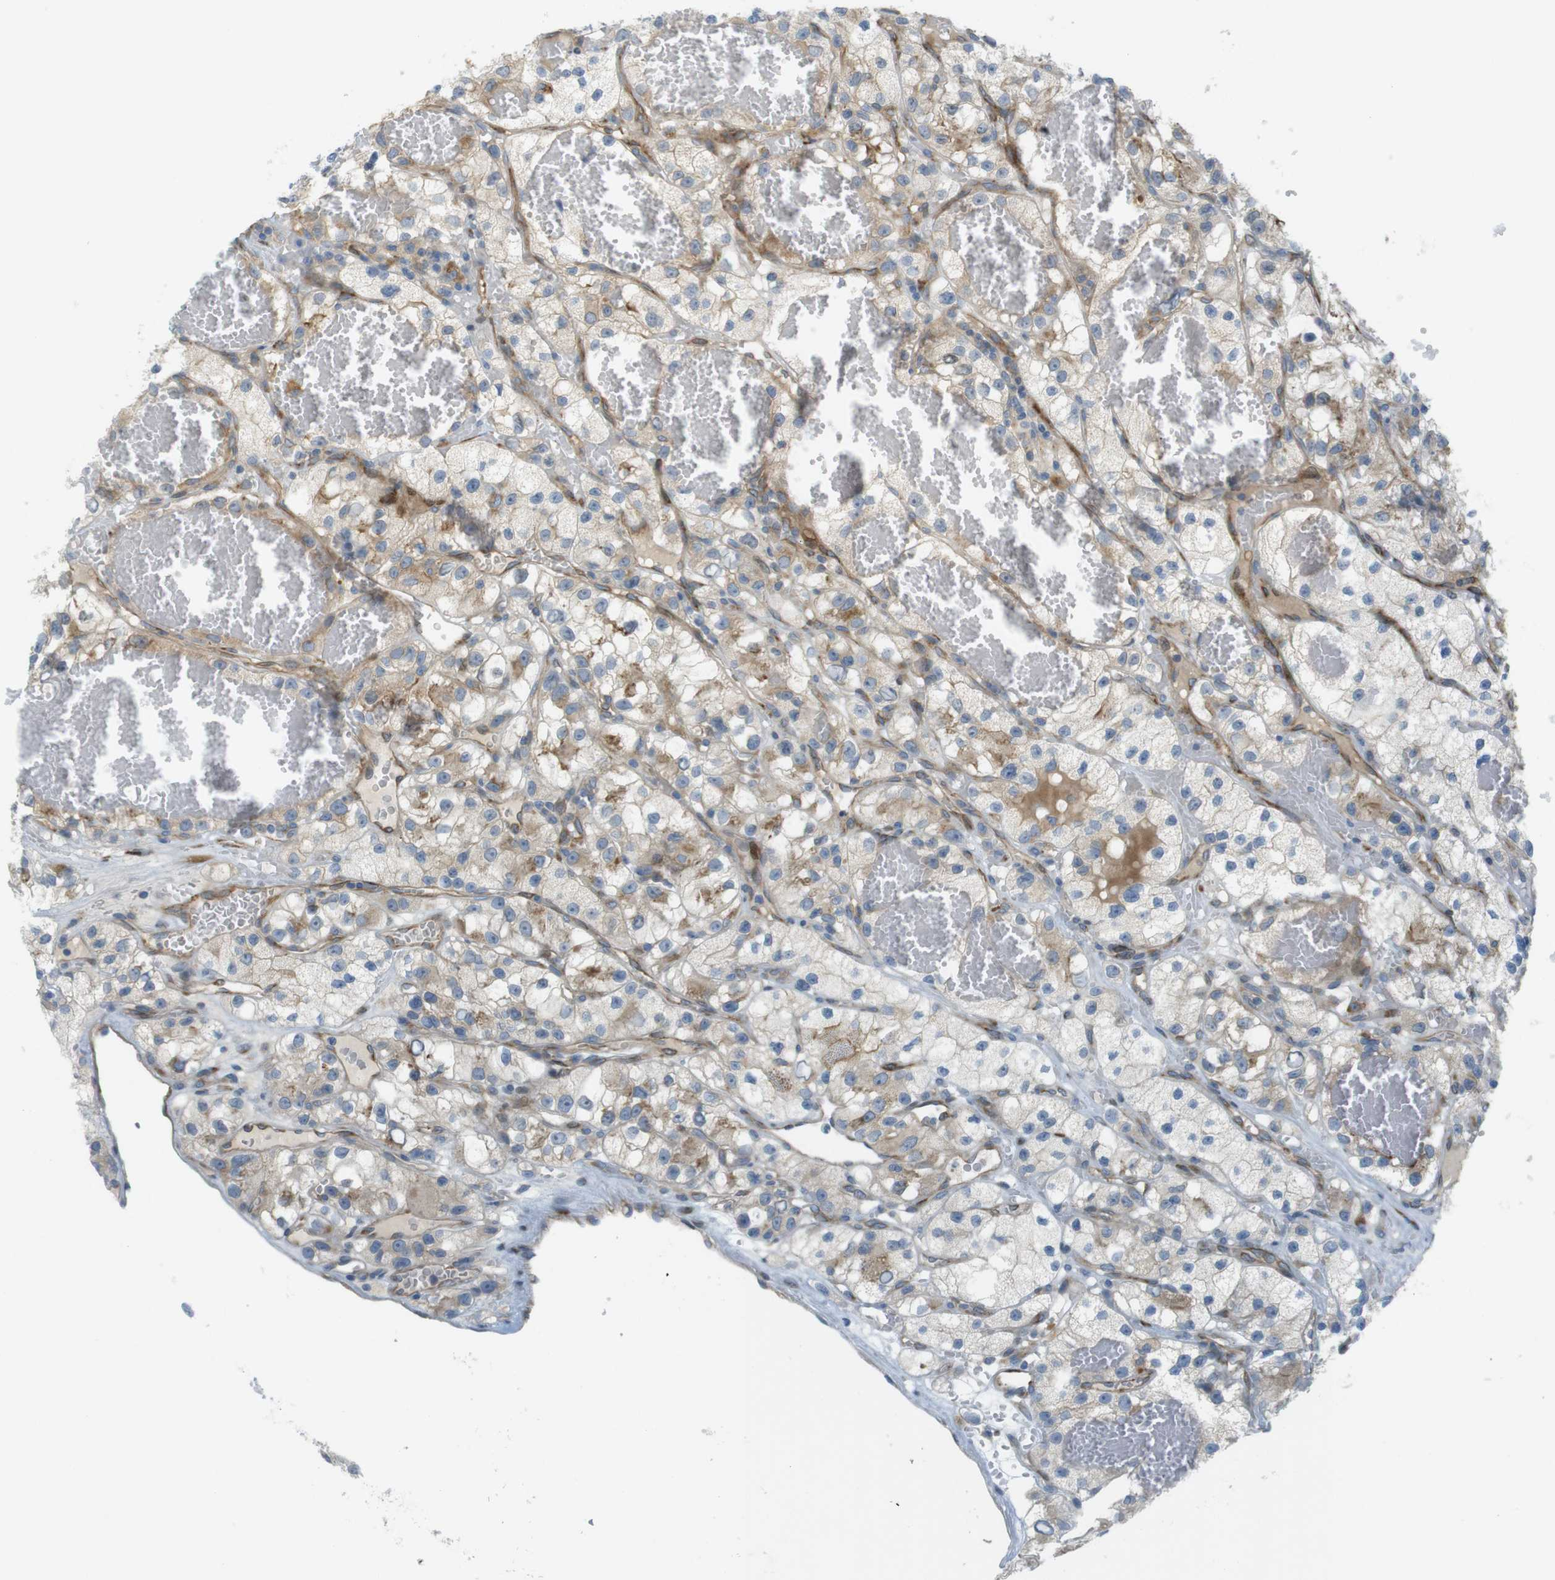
{"staining": {"intensity": "weak", "quantity": ">75%", "location": "cytoplasmic/membranous"}, "tissue": "renal cancer", "cell_type": "Tumor cells", "image_type": "cancer", "snomed": [{"axis": "morphology", "description": "Adenocarcinoma, NOS"}, {"axis": "topography", "description": "Kidney"}], "caption": "An image showing weak cytoplasmic/membranous positivity in about >75% of tumor cells in renal cancer, as visualized by brown immunohistochemical staining.", "gene": "GJC3", "patient": {"sex": "female", "age": 57}}